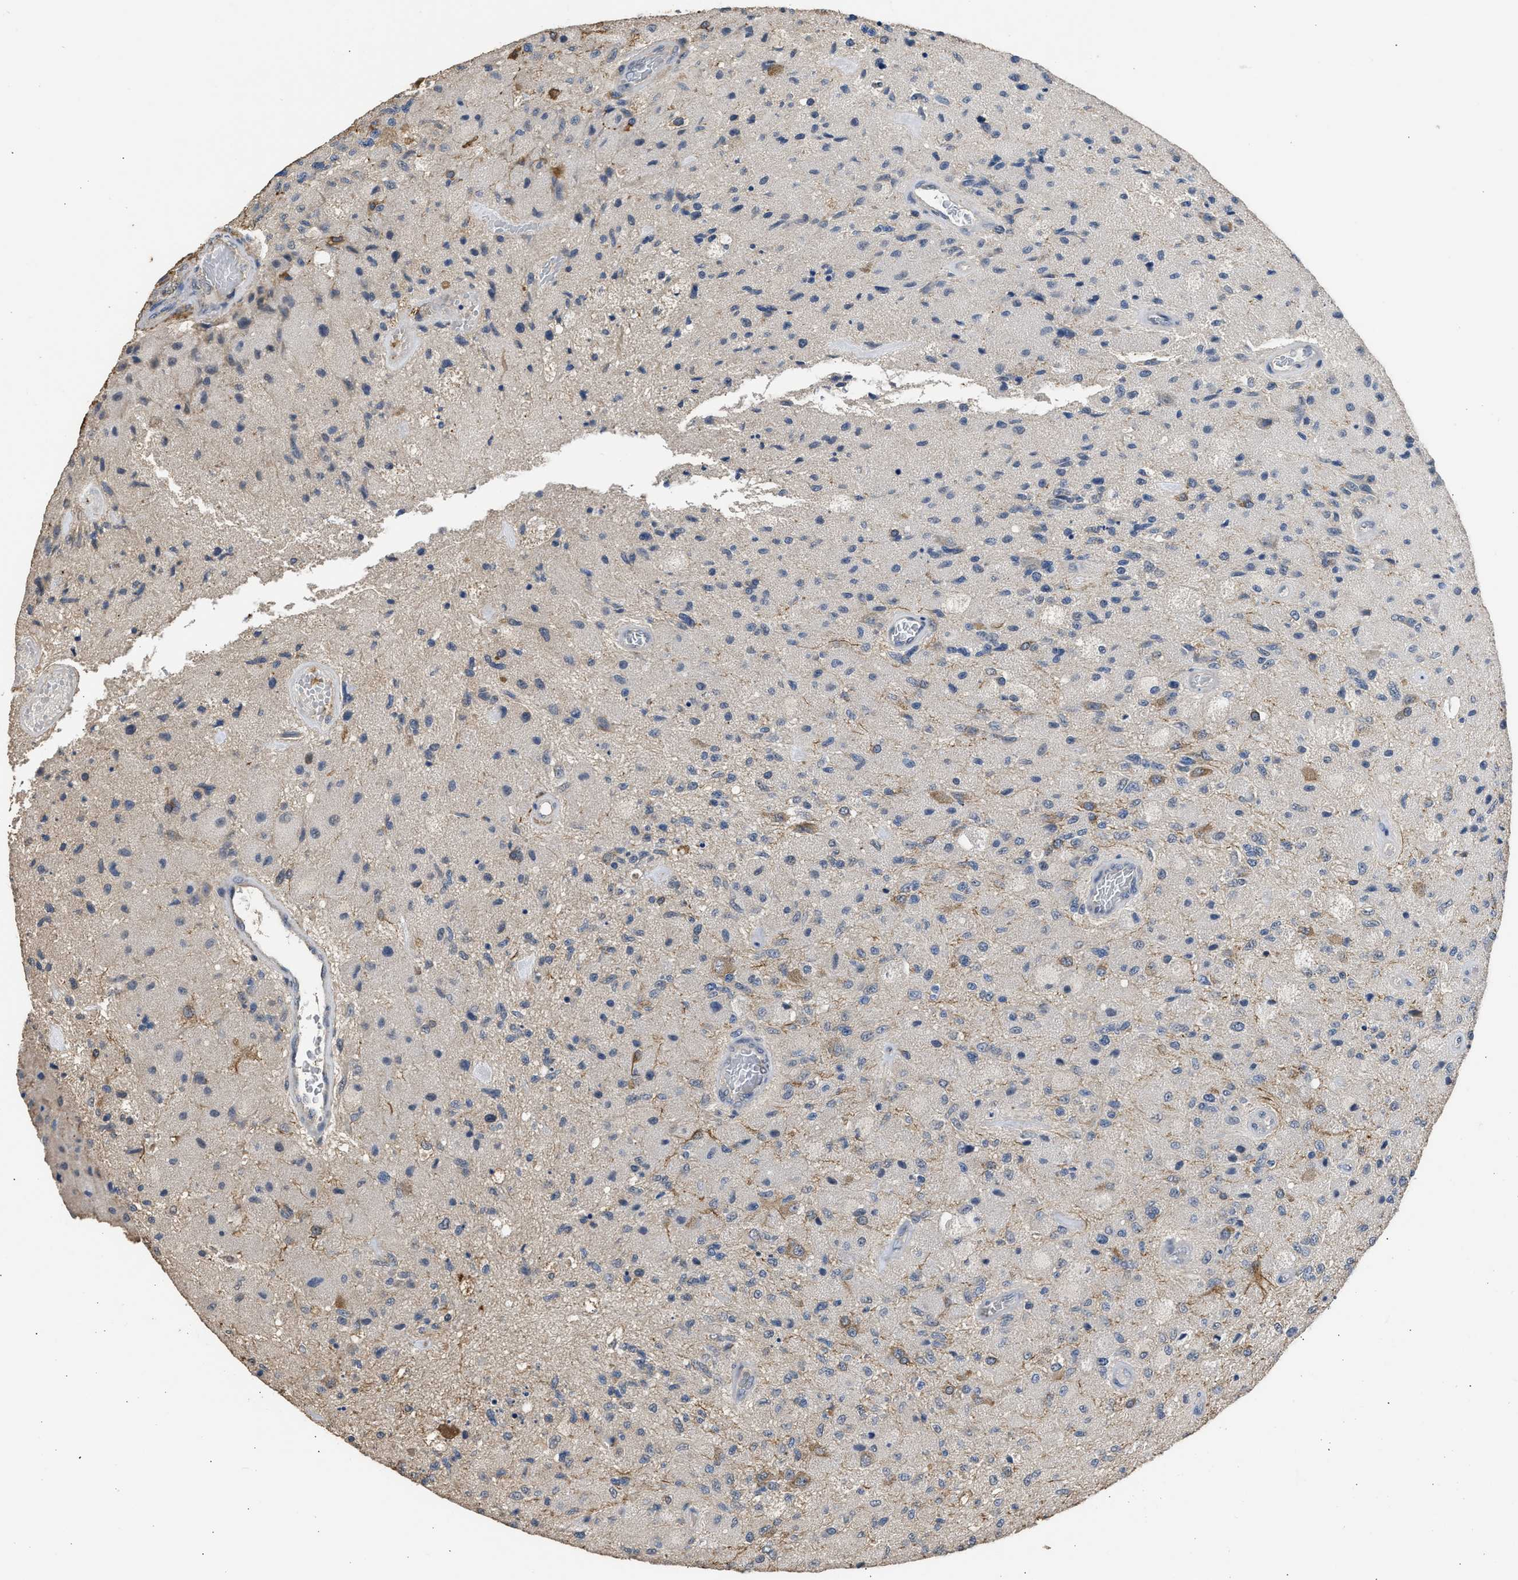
{"staining": {"intensity": "moderate", "quantity": "<25%", "location": "cytoplasmic/membranous"}, "tissue": "glioma", "cell_type": "Tumor cells", "image_type": "cancer", "snomed": [{"axis": "morphology", "description": "Normal tissue, NOS"}, {"axis": "morphology", "description": "Glioma, malignant, High grade"}, {"axis": "topography", "description": "Cerebral cortex"}], "caption": "A histopathology image of glioma stained for a protein displays moderate cytoplasmic/membranous brown staining in tumor cells.", "gene": "SPINT2", "patient": {"sex": "male", "age": 77}}